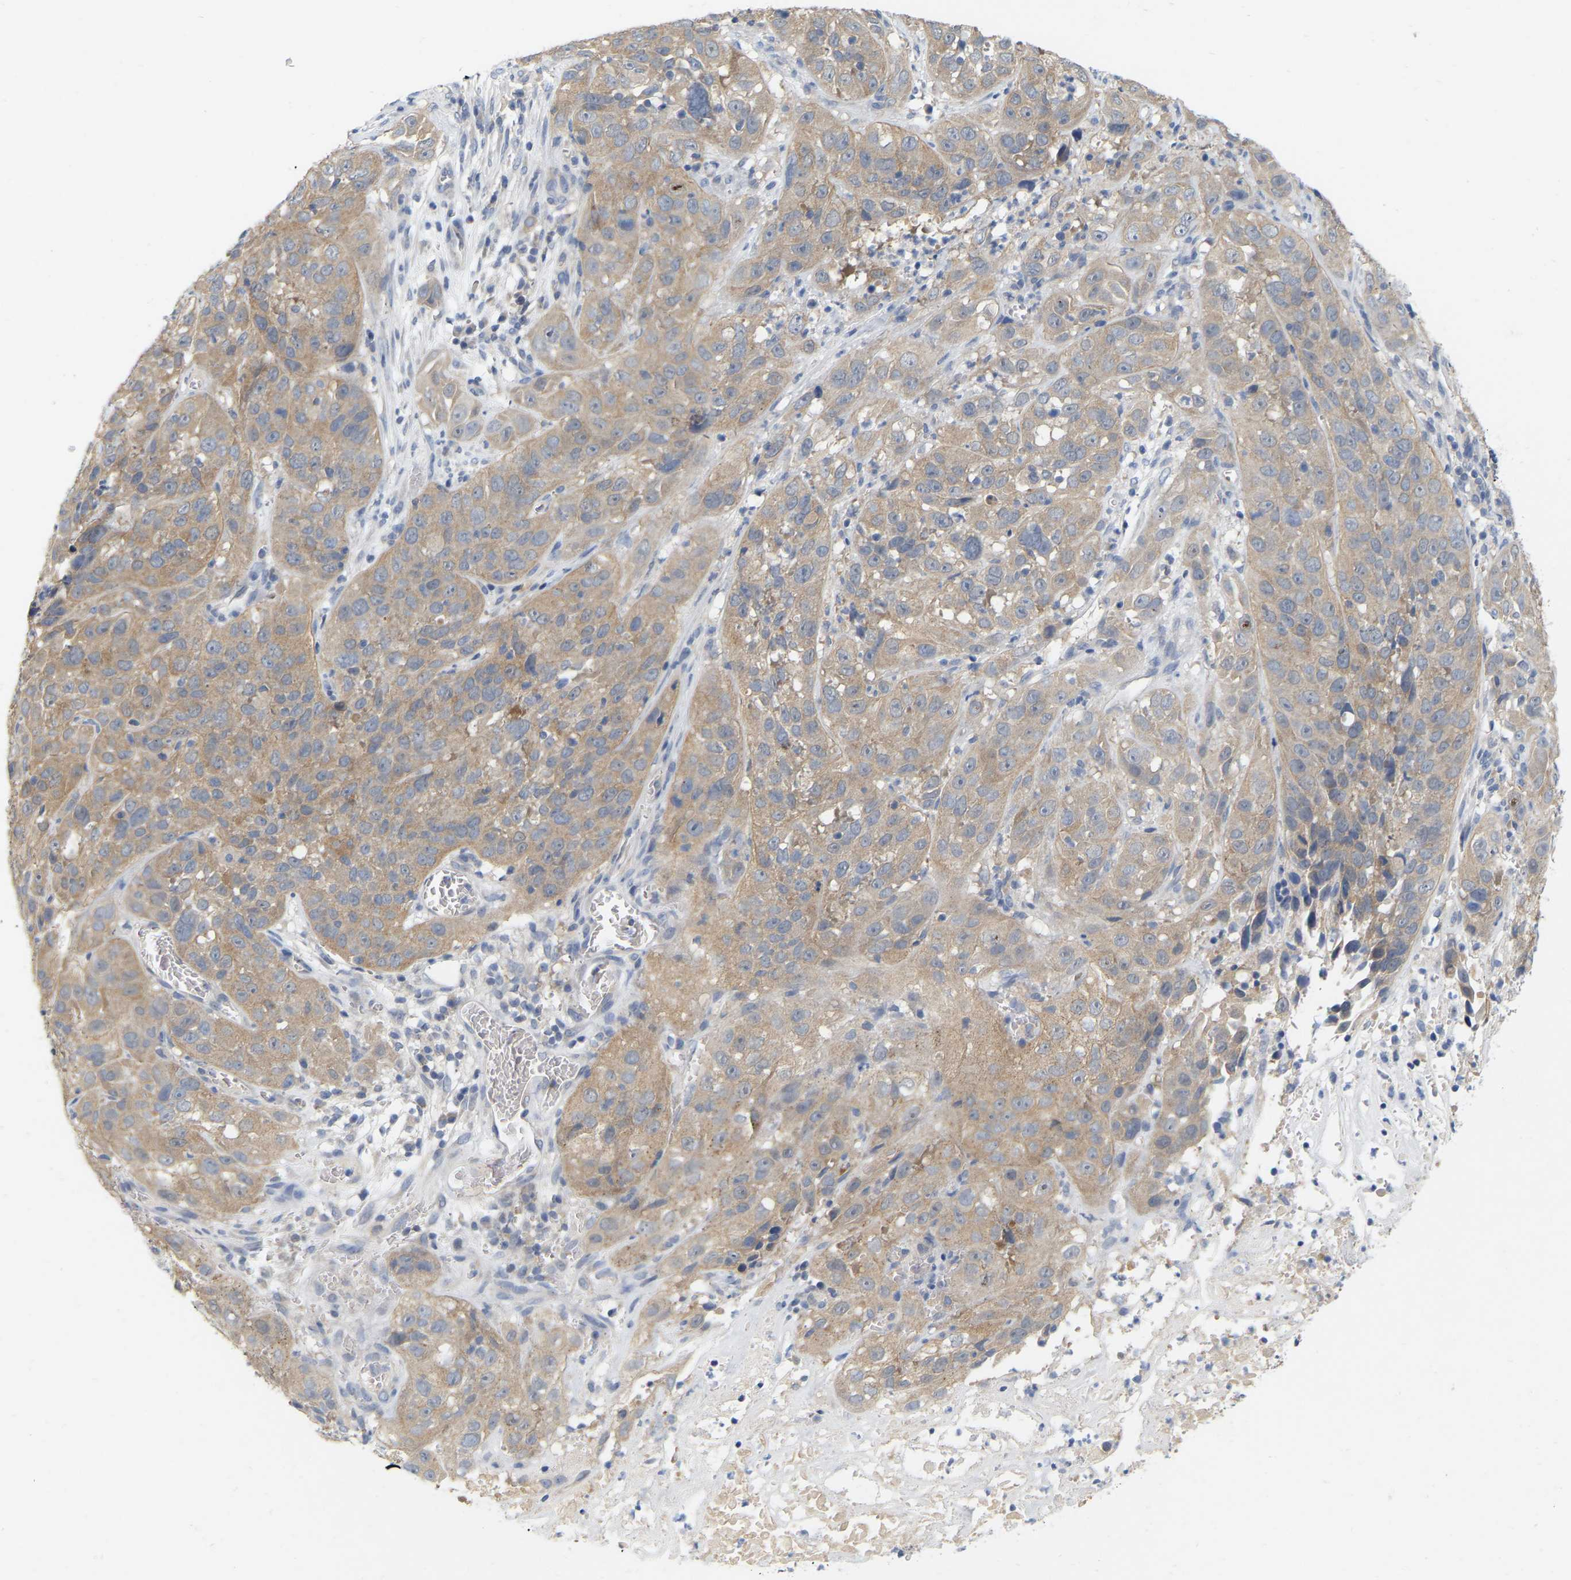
{"staining": {"intensity": "moderate", "quantity": ">75%", "location": "cytoplasmic/membranous"}, "tissue": "cervical cancer", "cell_type": "Tumor cells", "image_type": "cancer", "snomed": [{"axis": "morphology", "description": "Squamous cell carcinoma, NOS"}, {"axis": "topography", "description": "Cervix"}], "caption": "Cervical cancer stained with DAB immunohistochemistry (IHC) shows medium levels of moderate cytoplasmic/membranous expression in approximately >75% of tumor cells. (brown staining indicates protein expression, while blue staining denotes nuclei).", "gene": "WIPI2", "patient": {"sex": "female", "age": 32}}